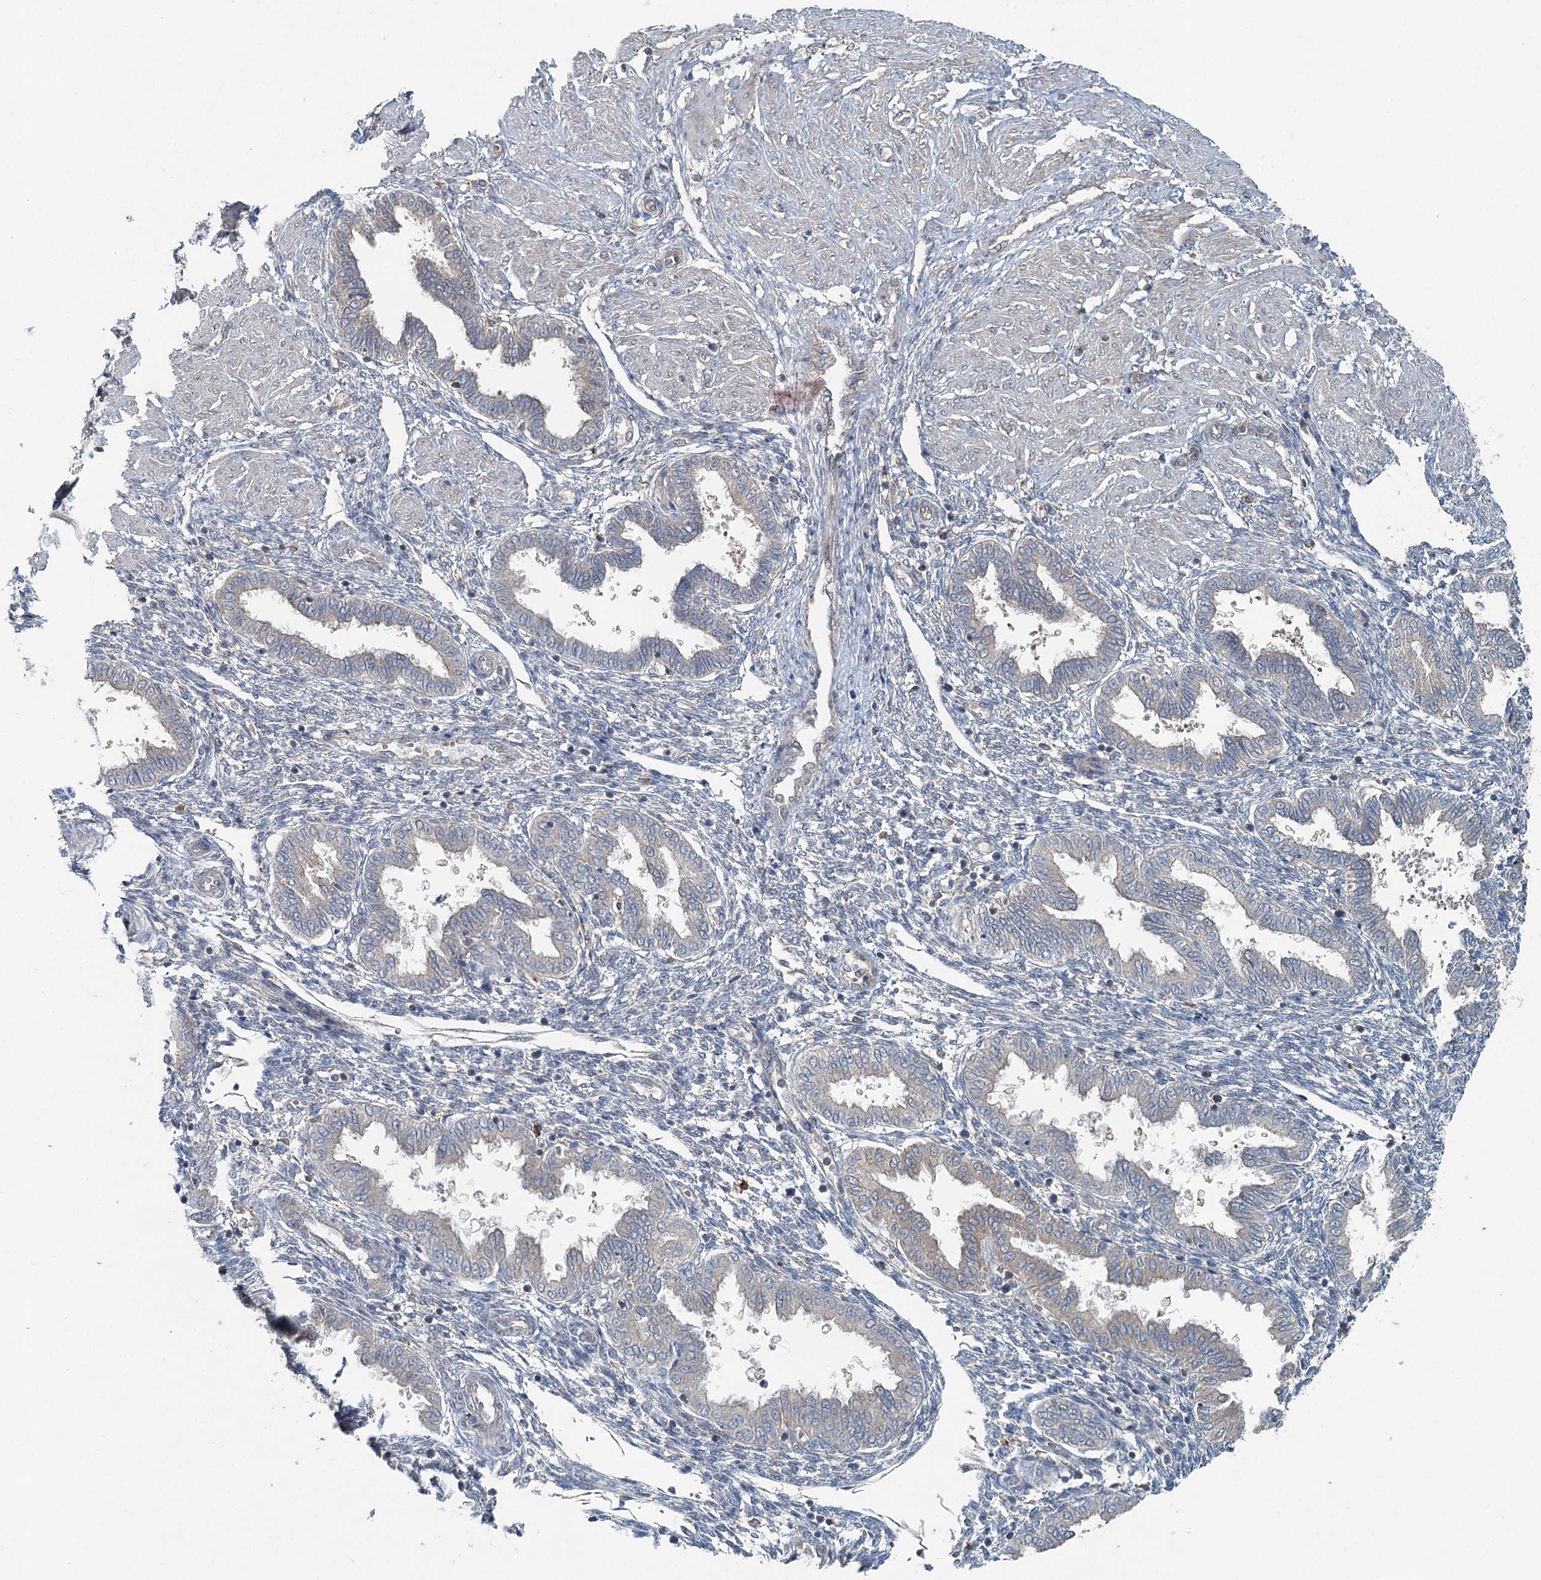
{"staining": {"intensity": "negative", "quantity": "none", "location": "none"}, "tissue": "endometrium", "cell_type": "Cells in endometrial stroma", "image_type": "normal", "snomed": [{"axis": "morphology", "description": "Normal tissue, NOS"}, {"axis": "topography", "description": "Endometrium"}], "caption": "Immunohistochemistry image of normal human endometrium stained for a protein (brown), which shows no staining in cells in endometrial stroma.", "gene": "SKIC3", "patient": {"sex": "female", "age": 33}}